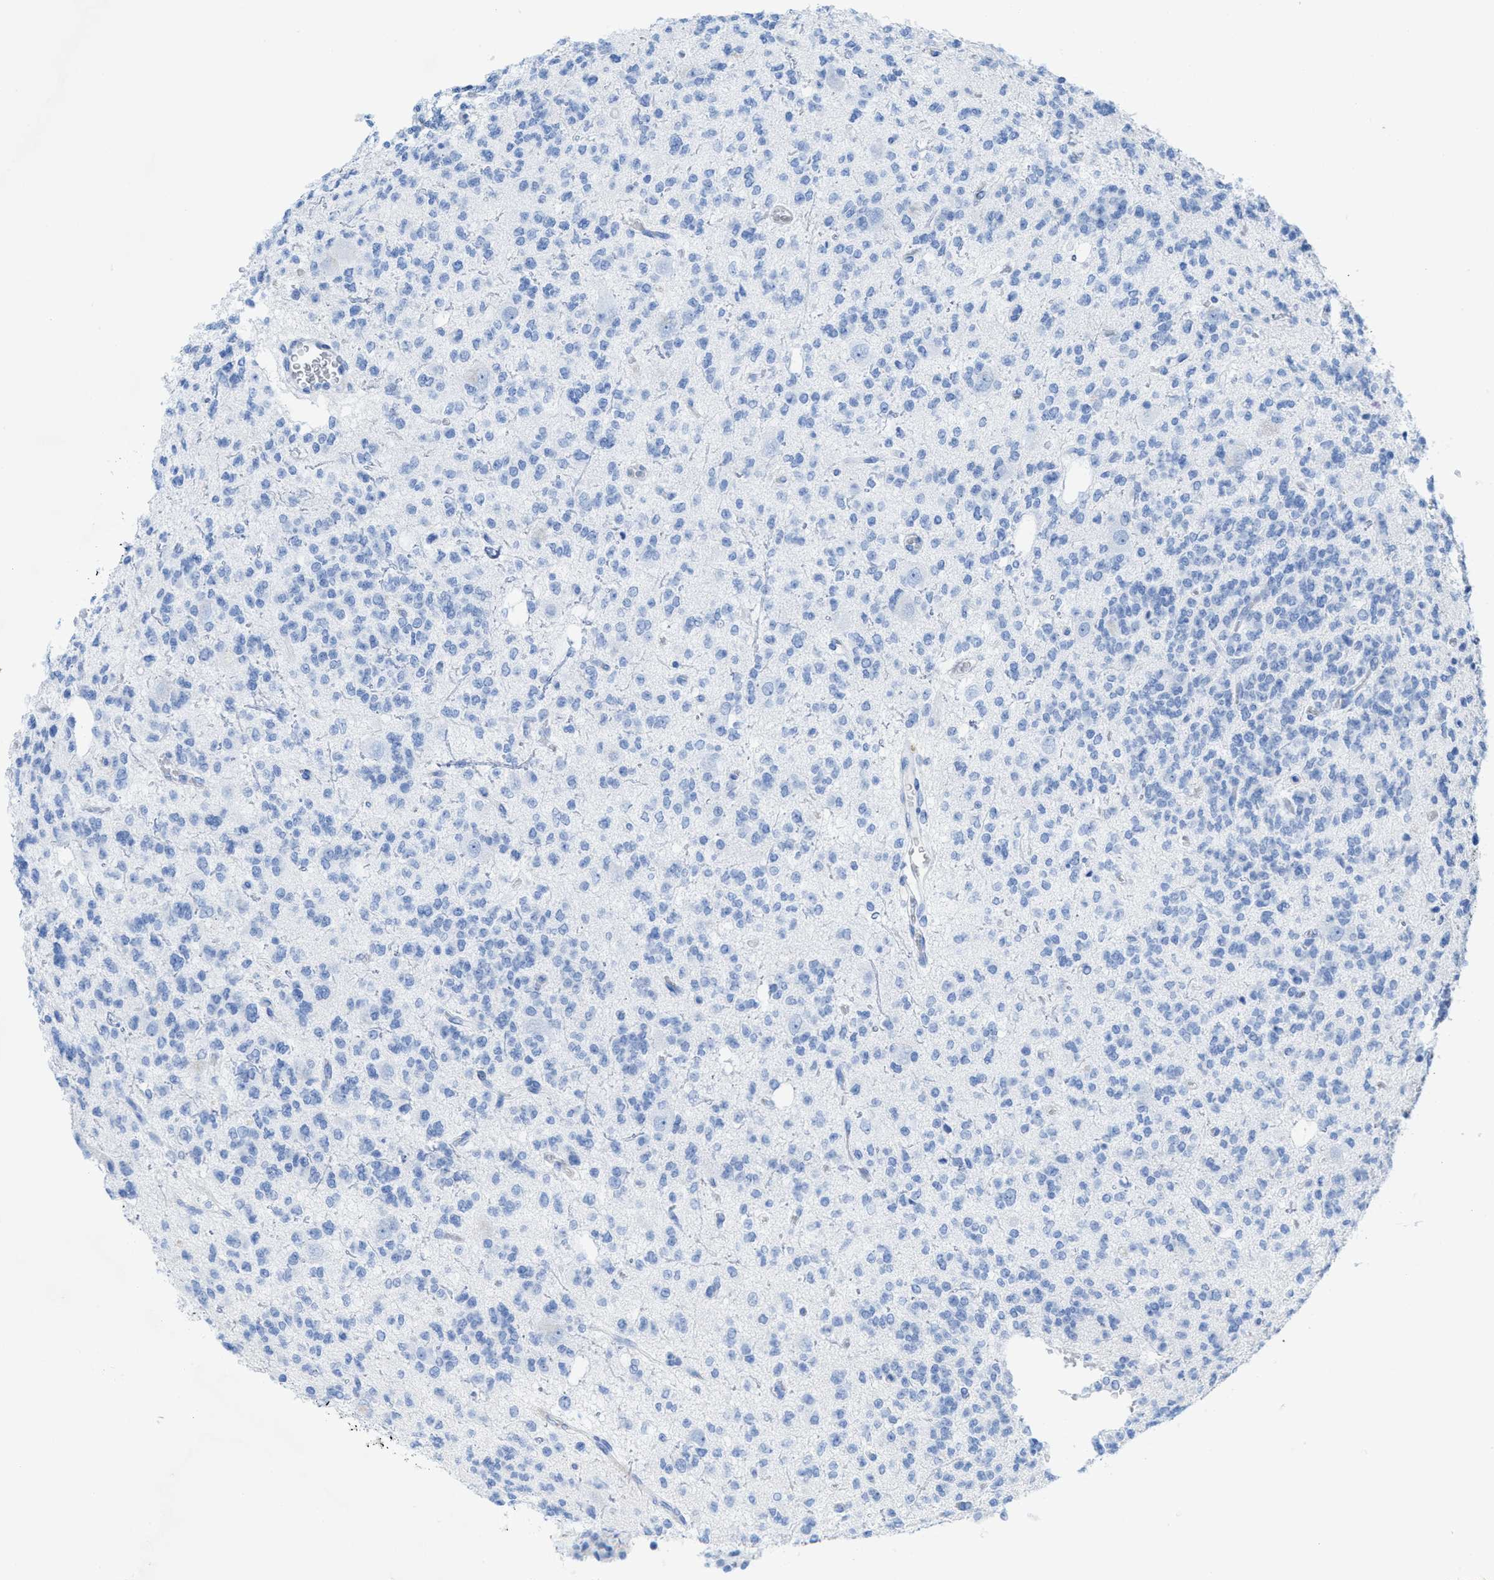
{"staining": {"intensity": "negative", "quantity": "none", "location": "none"}, "tissue": "glioma", "cell_type": "Tumor cells", "image_type": "cancer", "snomed": [{"axis": "morphology", "description": "Glioma, malignant, Low grade"}, {"axis": "topography", "description": "Brain"}], "caption": "A histopathology image of human glioma is negative for staining in tumor cells. Brightfield microscopy of IHC stained with DAB (brown) and hematoxylin (blue), captured at high magnification.", "gene": "ANKFN1", "patient": {"sex": "male", "age": 38}}